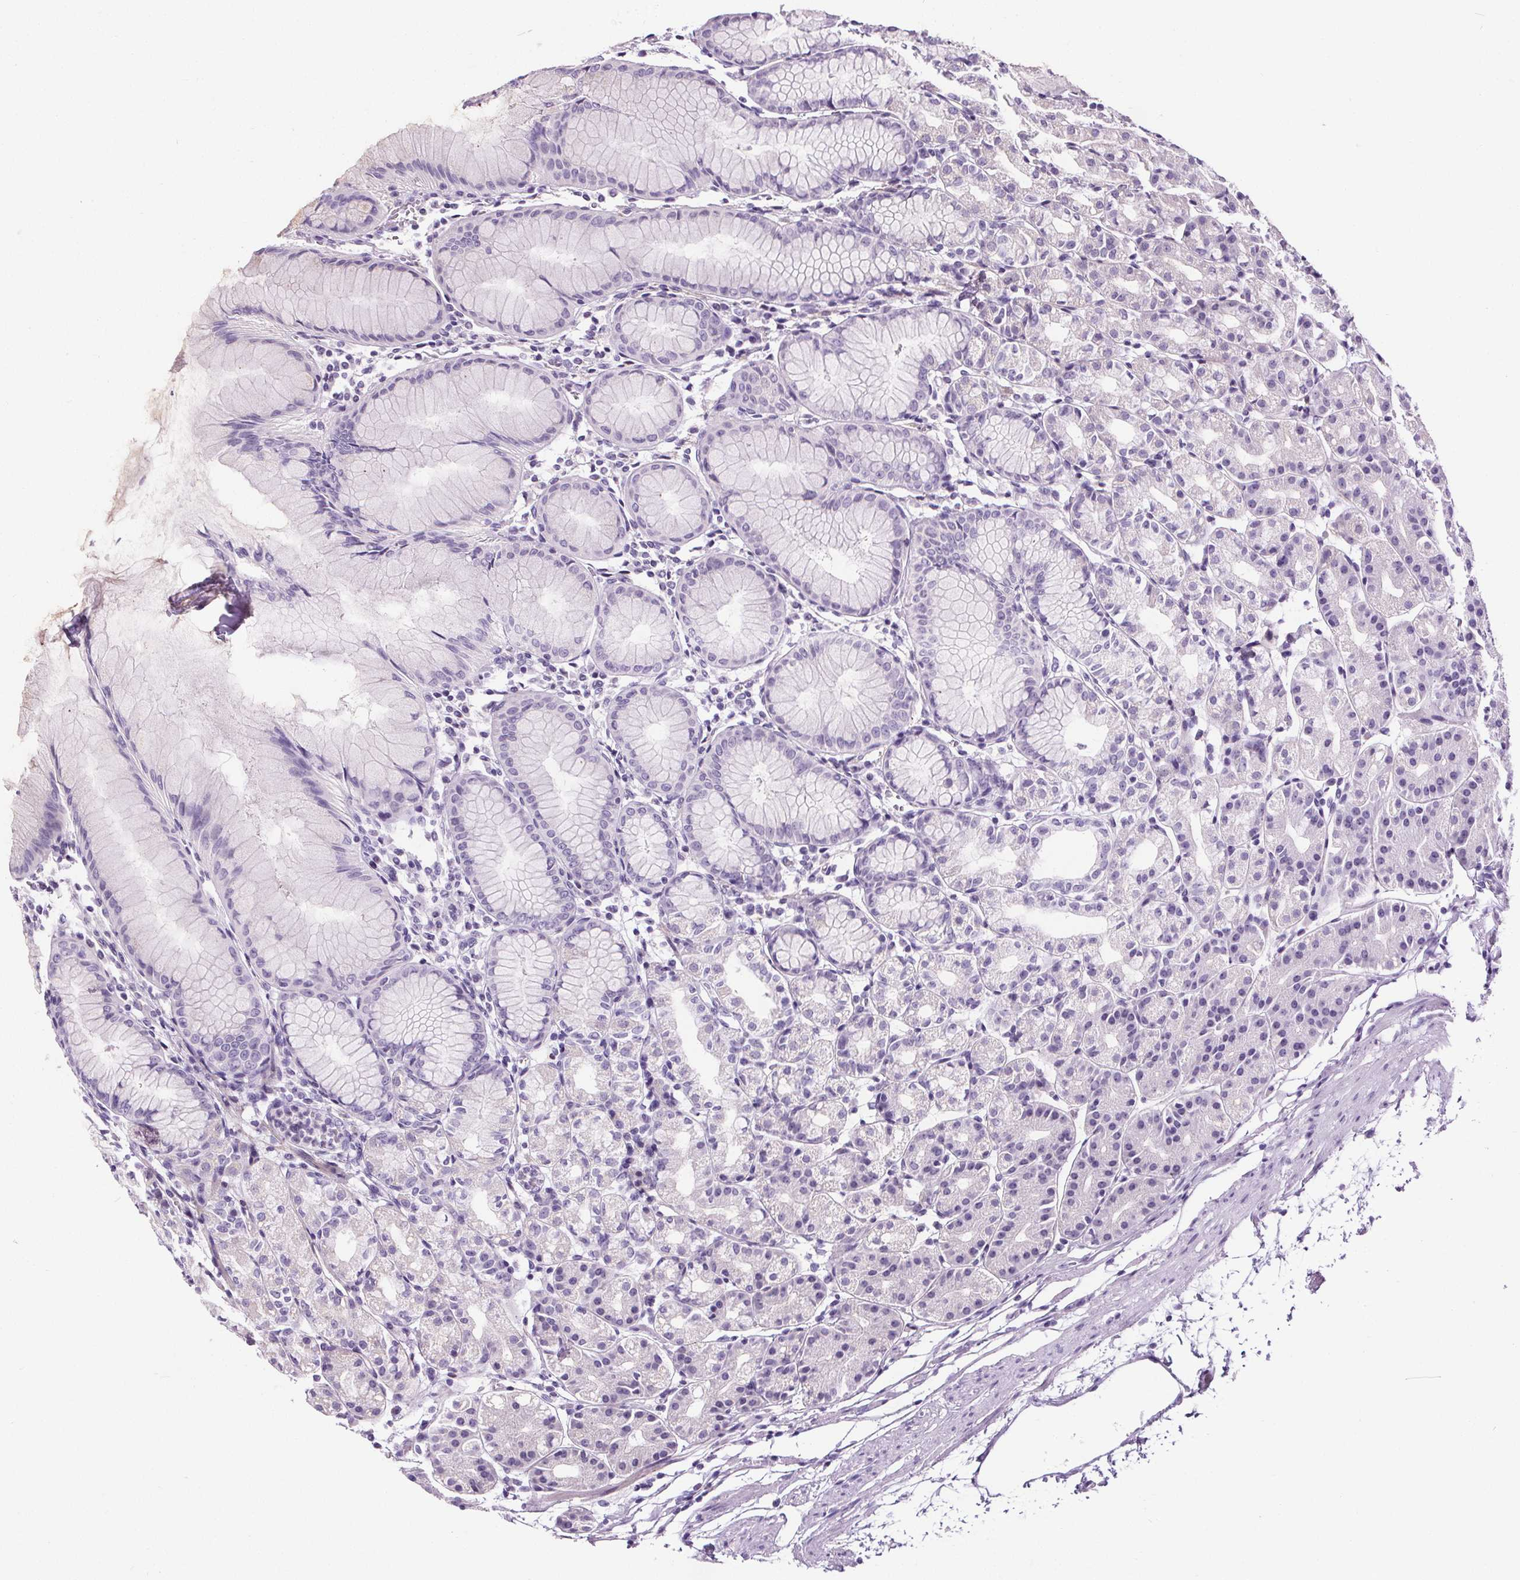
{"staining": {"intensity": "negative", "quantity": "none", "location": "none"}, "tissue": "stomach", "cell_type": "Glandular cells", "image_type": "normal", "snomed": [{"axis": "morphology", "description": "Normal tissue, NOS"}, {"axis": "topography", "description": "Stomach"}], "caption": "Stomach stained for a protein using immunohistochemistry (IHC) exhibits no positivity glandular cells.", "gene": "TMEM240", "patient": {"sex": "female", "age": 57}}